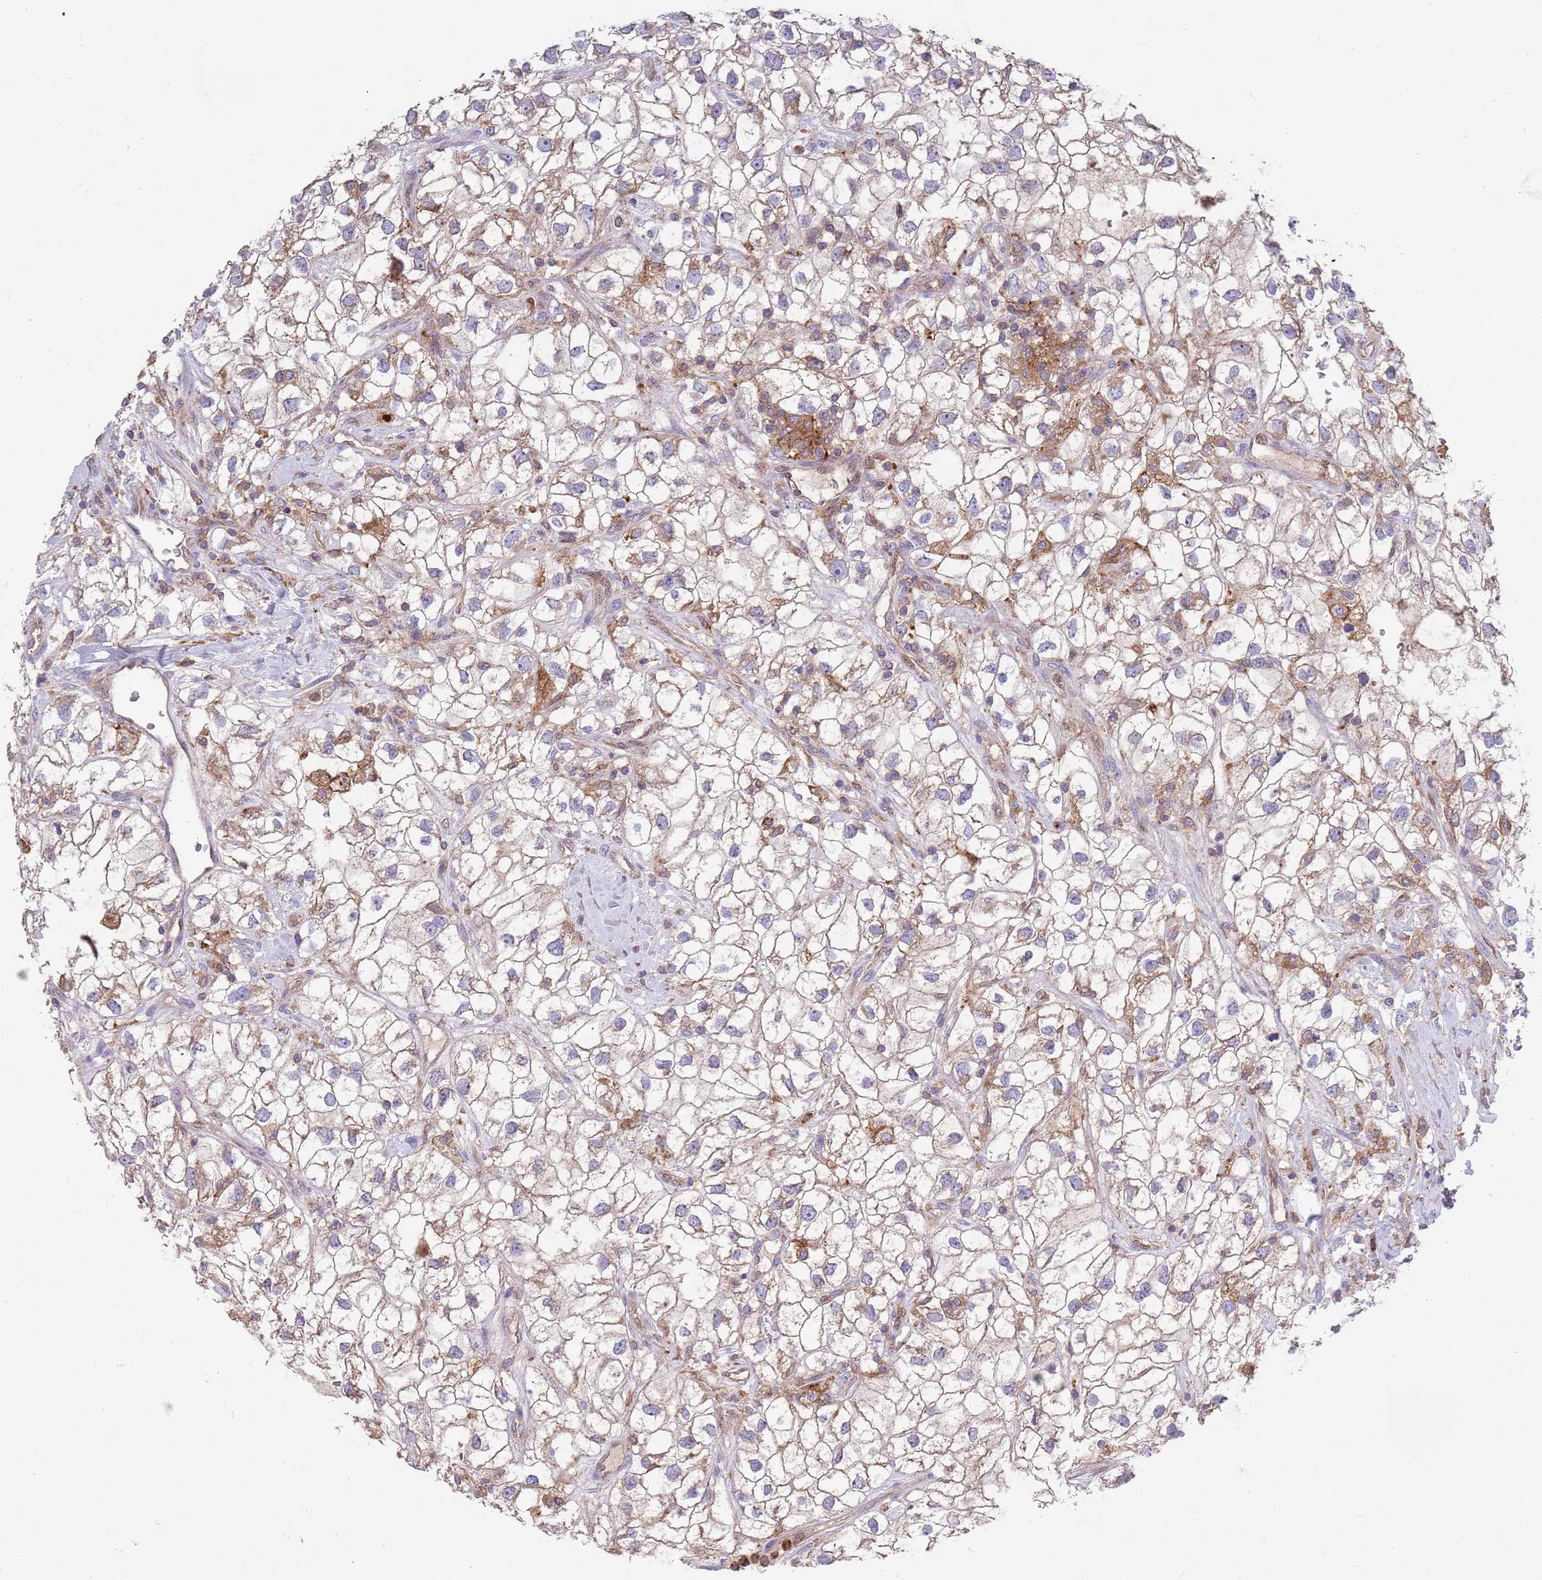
{"staining": {"intensity": "moderate", "quantity": "<25%", "location": "cytoplasmic/membranous"}, "tissue": "renal cancer", "cell_type": "Tumor cells", "image_type": "cancer", "snomed": [{"axis": "morphology", "description": "Adenocarcinoma, NOS"}, {"axis": "topography", "description": "Kidney"}], "caption": "Human adenocarcinoma (renal) stained for a protein (brown) reveals moderate cytoplasmic/membranous positive expression in about <25% of tumor cells.", "gene": "DDT", "patient": {"sex": "male", "age": 59}}